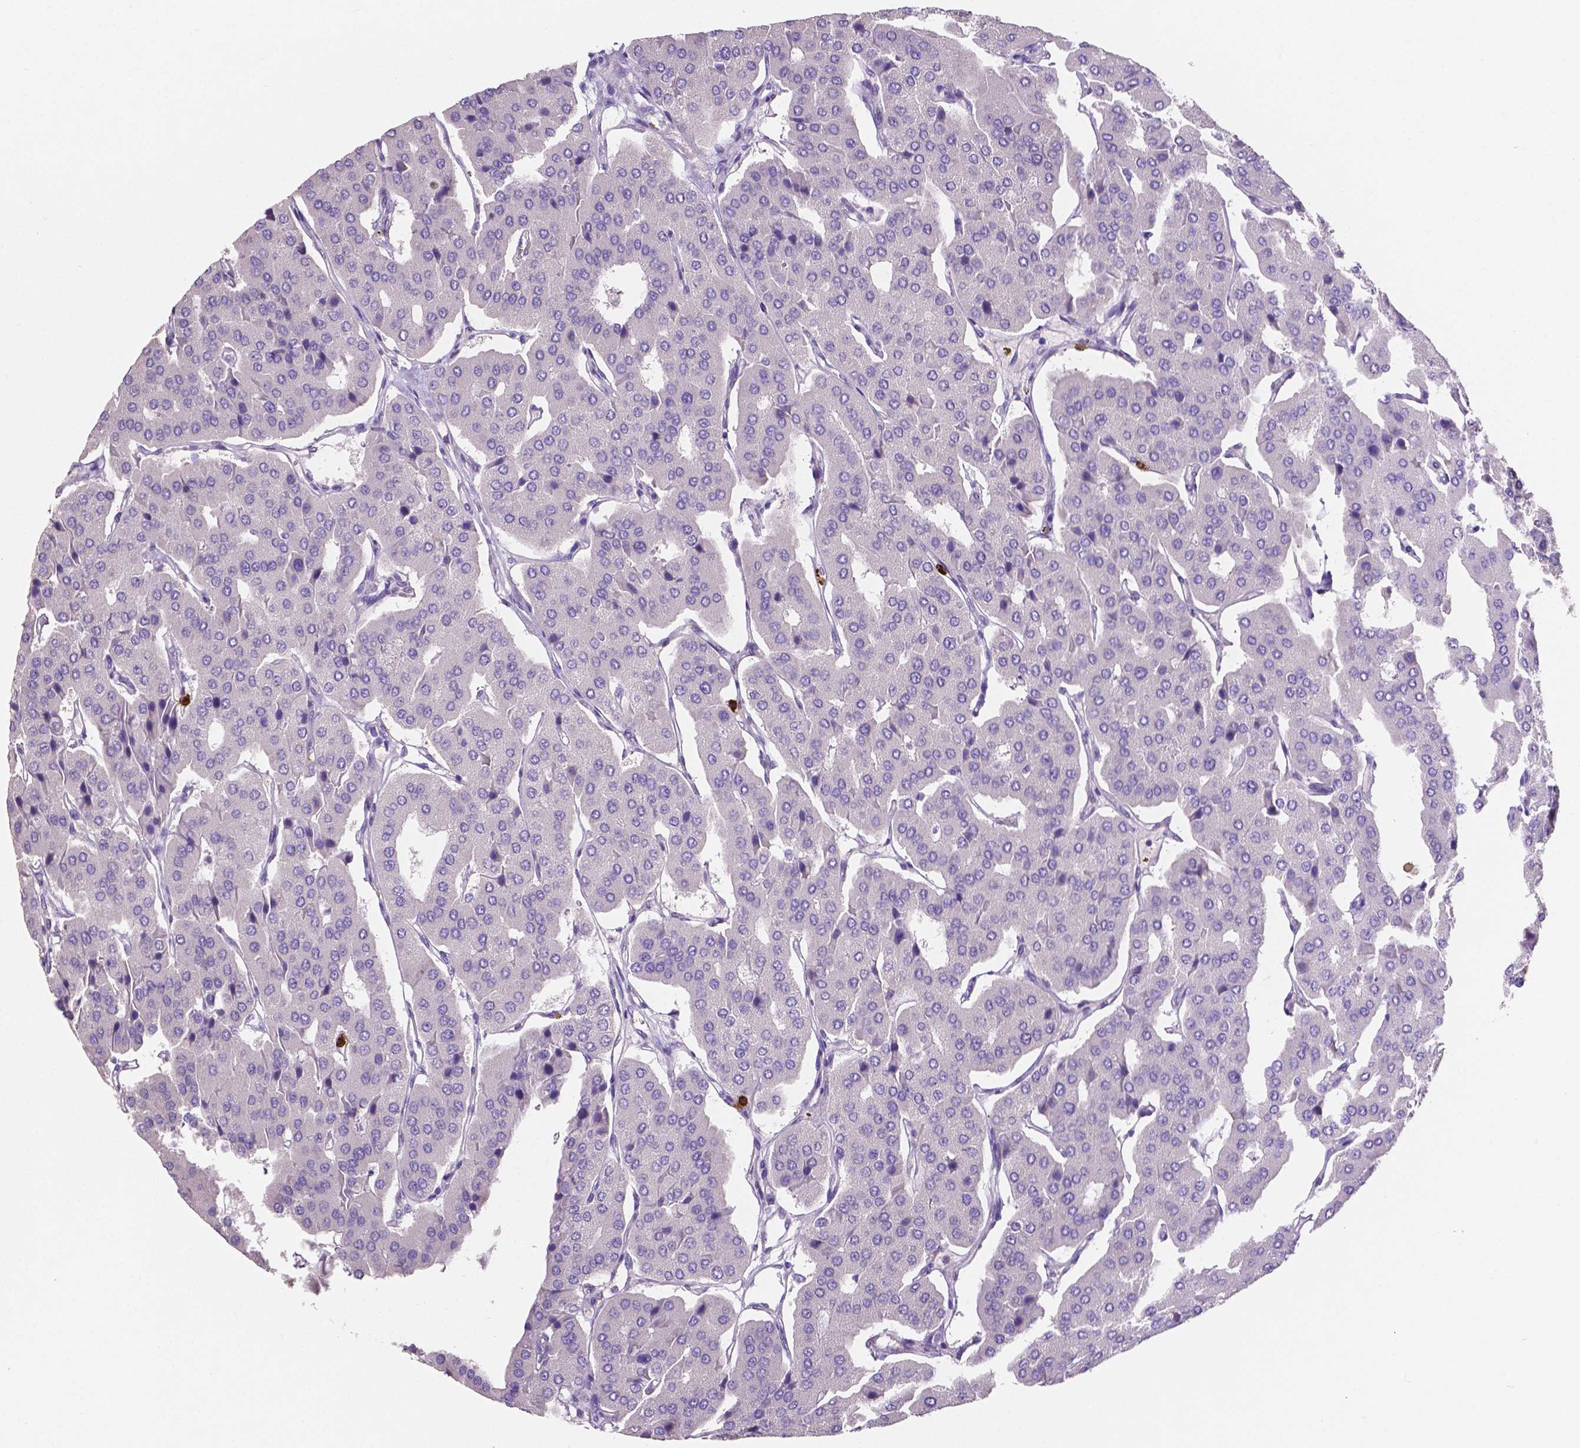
{"staining": {"intensity": "negative", "quantity": "none", "location": "none"}, "tissue": "parathyroid gland", "cell_type": "Glandular cells", "image_type": "normal", "snomed": [{"axis": "morphology", "description": "Normal tissue, NOS"}, {"axis": "morphology", "description": "Adenoma, NOS"}, {"axis": "topography", "description": "Parathyroid gland"}], "caption": "DAB (3,3'-diaminobenzidine) immunohistochemical staining of normal parathyroid gland displays no significant expression in glandular cells. The staining was performed using DAB (3,3'-diaminobenzidine) to visualize the protein expression in brown, while the nuclei were stained in blue with hematoxylin (Magnification: 20x).", "gene": "MMP9", "patient": {"sex": "female", "age": 86}}